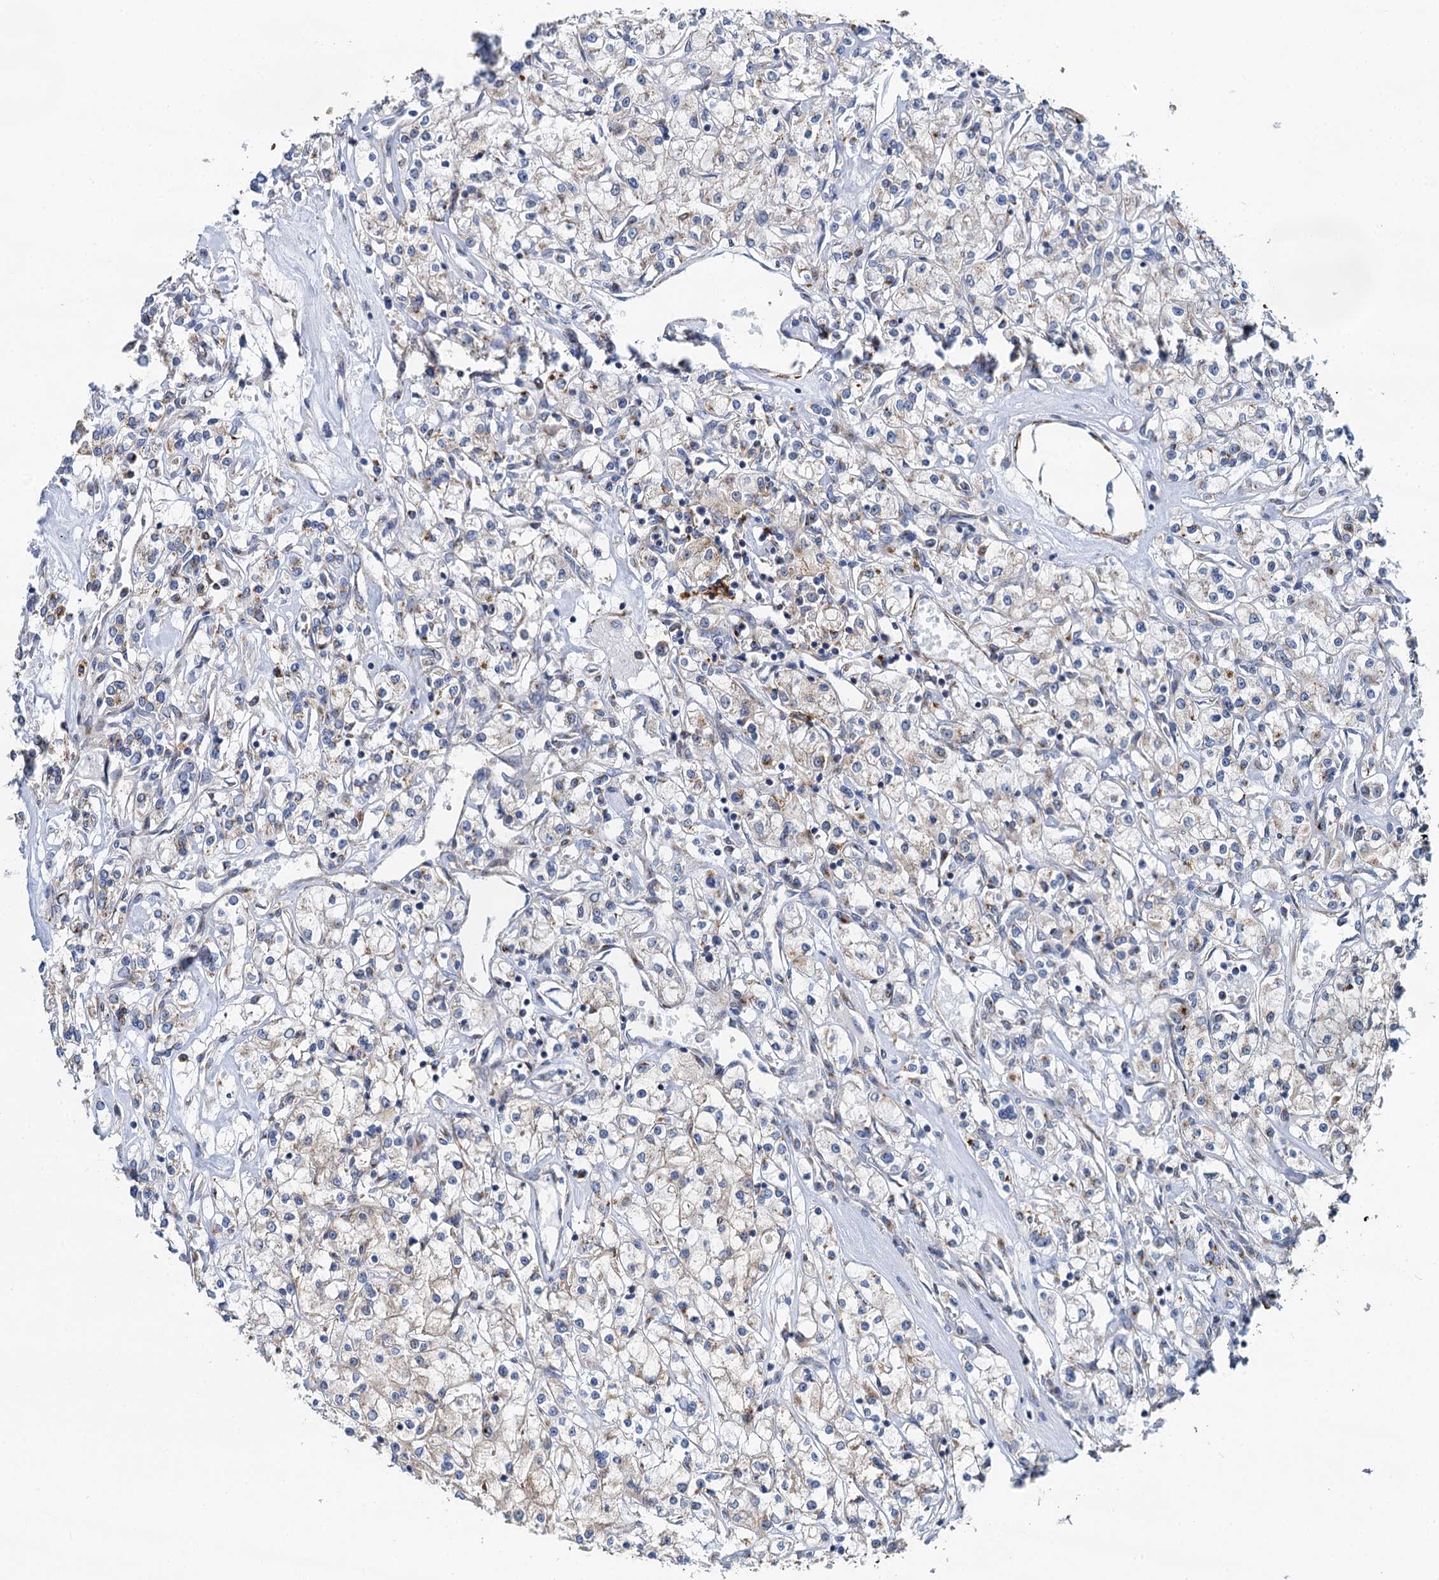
{"staining": {"intensity": "weak", "quantity": "<25%", "location": "cytoplasmic/membranous"}, "tissue": "renal cancer", "cell_type": "Tumor cells", "image_type": "cancer", "snomed": [{"axis": "morphology", "description": "Adenocarcinoma, NOS"}, {"axis": "topography", "description": "Kidney"}], "caption": "The histopathology image exhibits no staining of tumor cells in renal cancer (adenocarcinoma). (DAB (3,3'-diaminobenzidine) immunohistochemistry, high magnification).", "gene": "BET1L", "patient": {"sex": "female", "age": 59}}